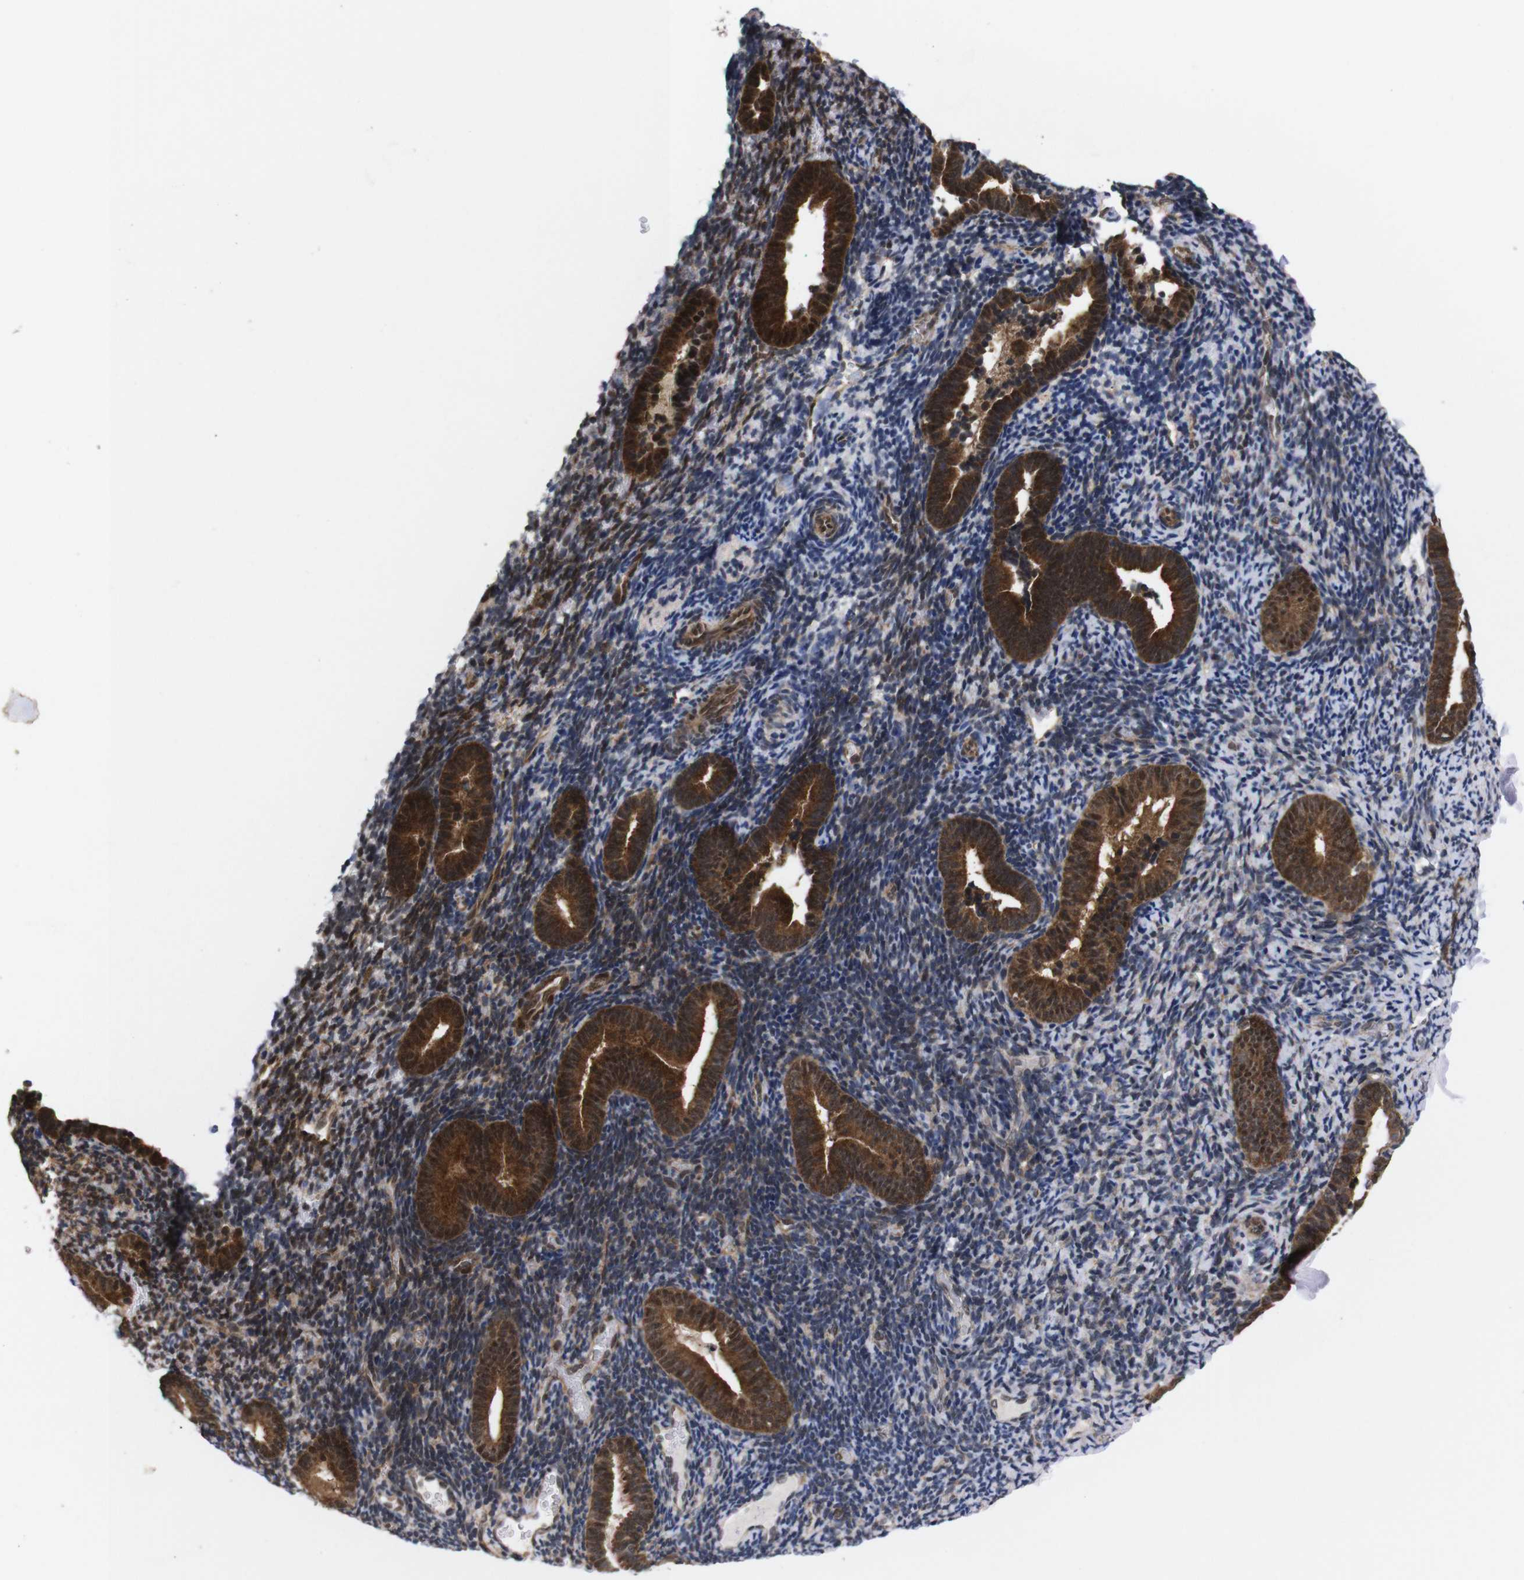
{"staining": {"intensity": "moderate", "quantity": "<25%", "location": "nuclear"}, "tissue": "endometrium", "cell_type": "Cells in endometrial stroma", "image_type": "normal", "snomed": [{"axis": "morphology", "description": "Normal tissue, NOS"}, {"axis": "topography", "description": "Endometrium"}], "caption": "An image showing moderate nuclear staining in approximately <25% of cells in endometrial stroma in benign endometrium, as visualized by brown immunohistochemical staining.", "gene": "UBQLN2", "patient": {"sex": "female", "age": 51}}